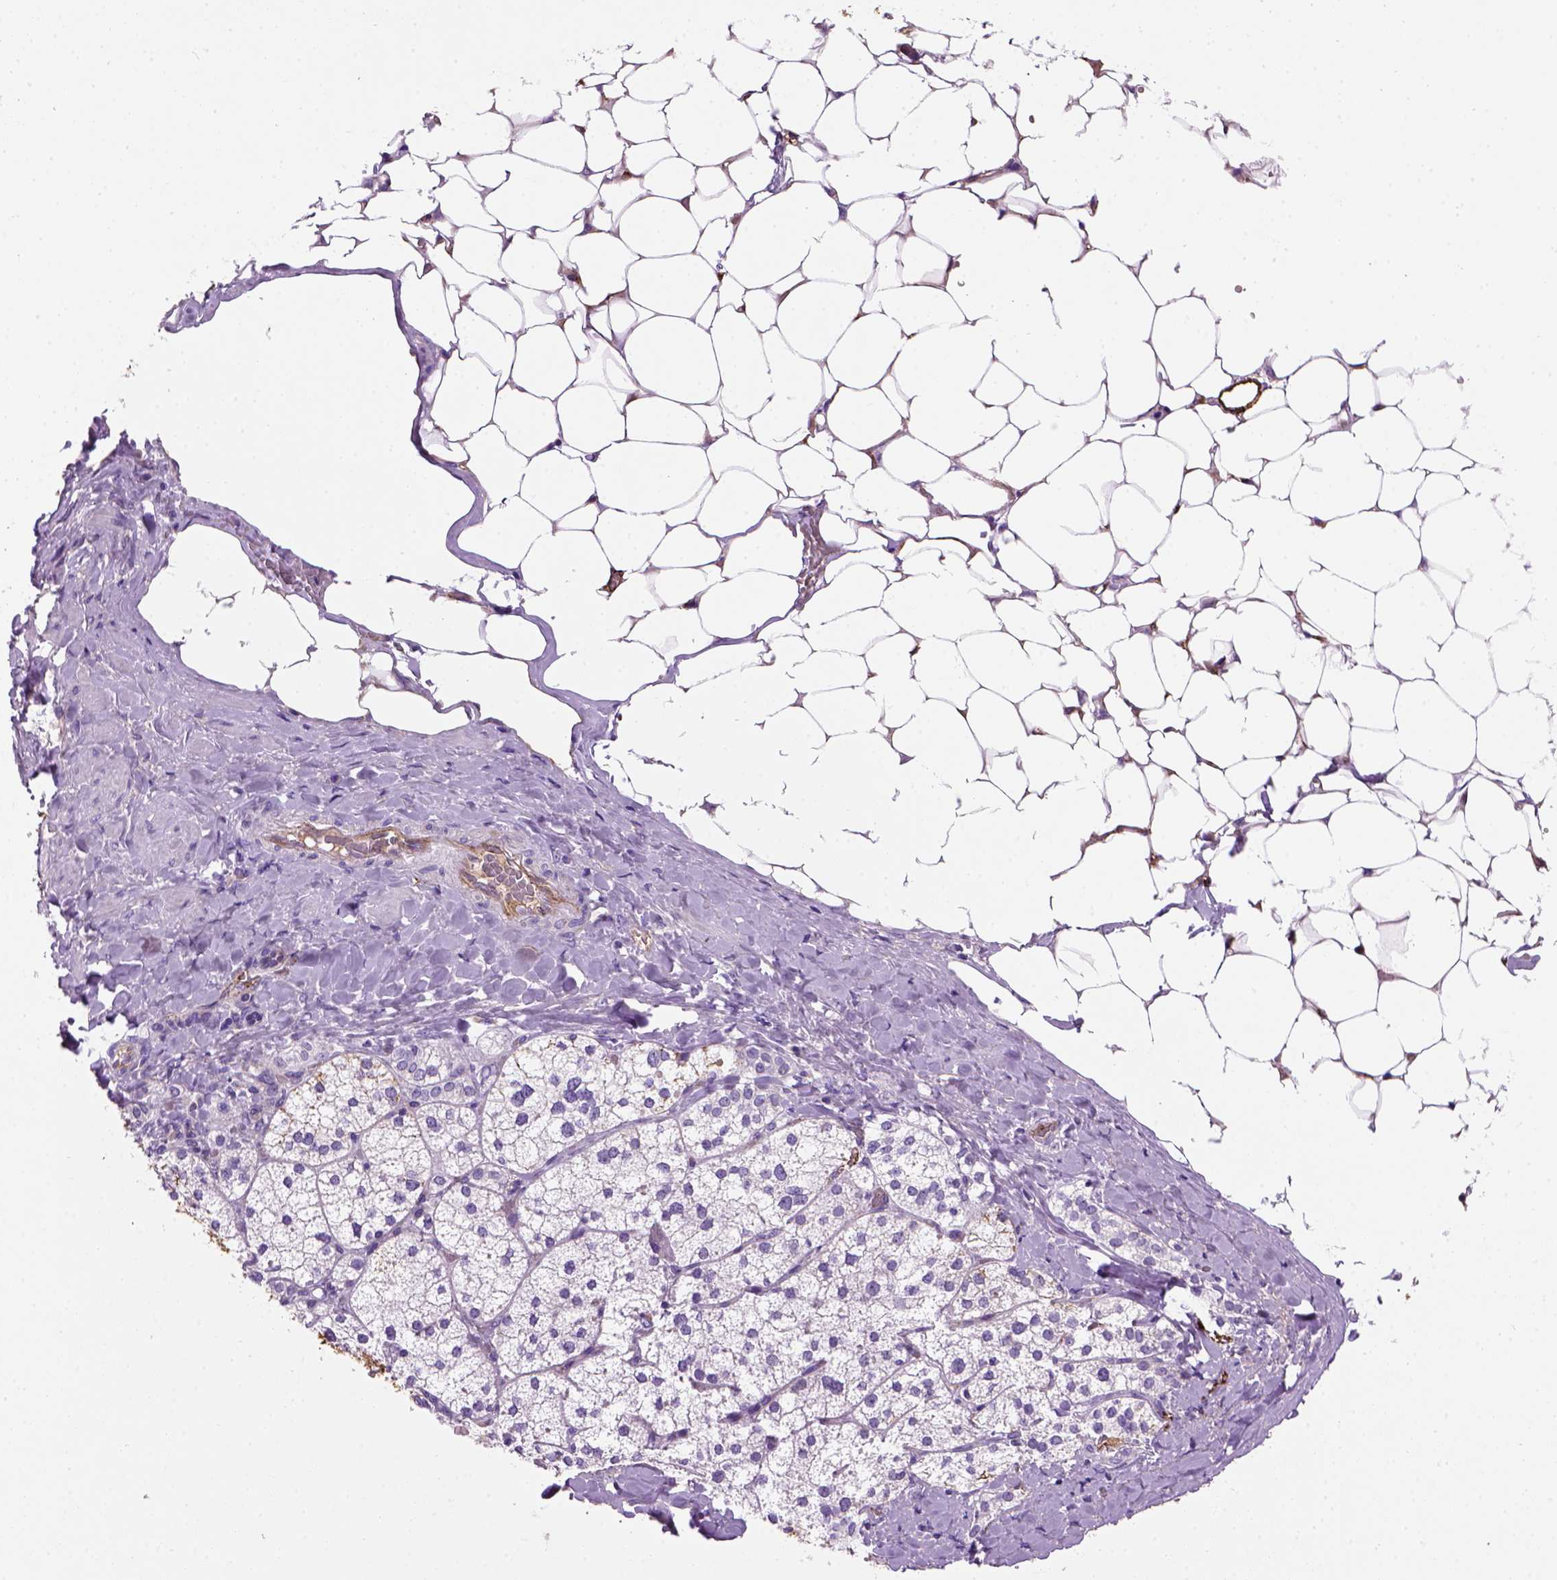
{"staining": {"intensity": "negative", "quantity": "none", "location": "none"}, "tissue": "adrenal gland", "cell_type": "Glandular cells", "image_type": "normal", "snomed": [{"axis": "morphology", "description": "Normal tissue, NOS"}, {"axis": "topography", "description": "Adrenal gland"}], "caption": "Immunohistochemistry micrograph of unremarkable human adrenal gland stained for a protein (brown), which shows no positivity in glandular cells.", "gene": "VWF", "patient": {"sex": "male", "age": 53}}